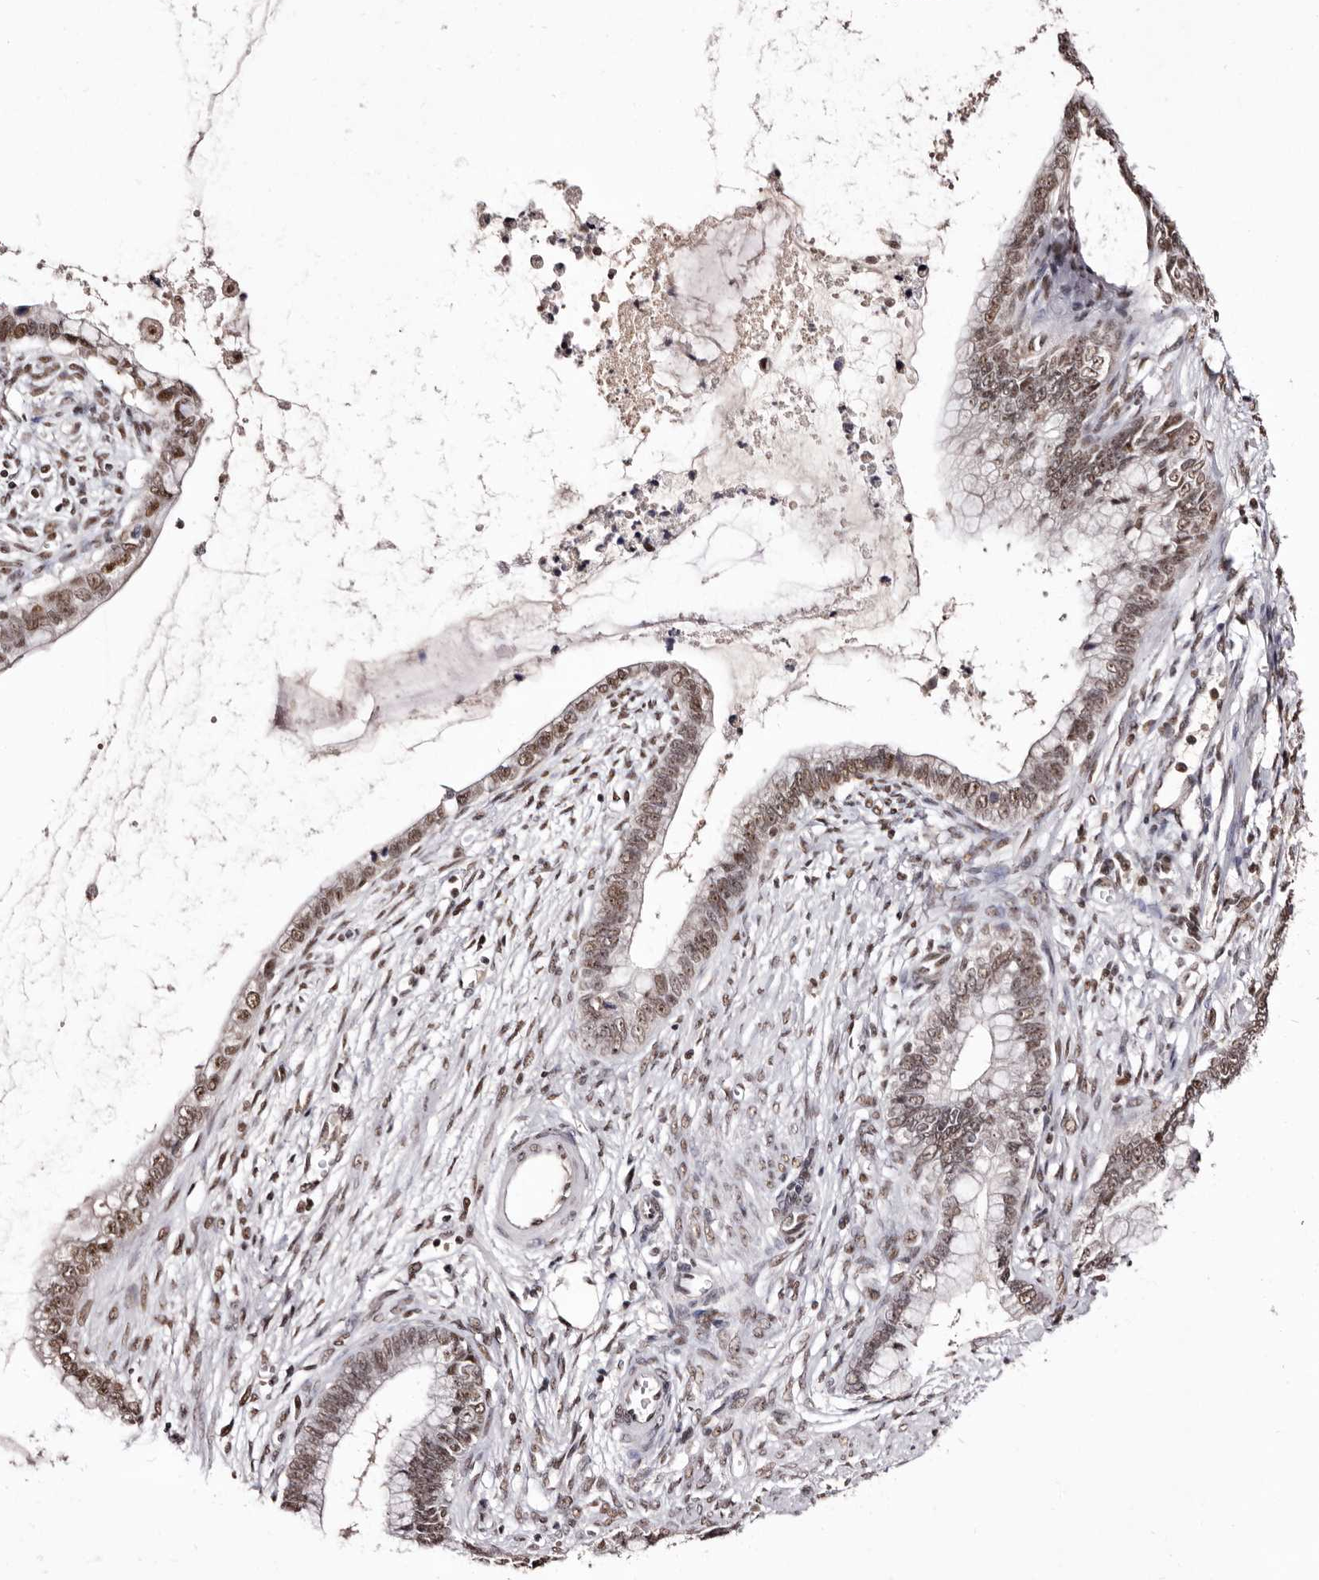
{"staining": {"intensity": "moderate", "quantity": ">75%", "location": "nuclear"}, "tissue": "cervical cancer", "cell_type": "Tumor cells", "image_type": "cancer", "snomed": [{"axis": "morphology", "description": "Adenocarcinoma, NOS"}, {"axis": "topography", "description": "Cervix"}], "caption": "A brown stain shows moderate nuclear expression of a protein in cervical cancer (adenocarcinoma) tumor cells.", "gene": "ANAPC11", "patient": {"sex": "female", "age": 44}}